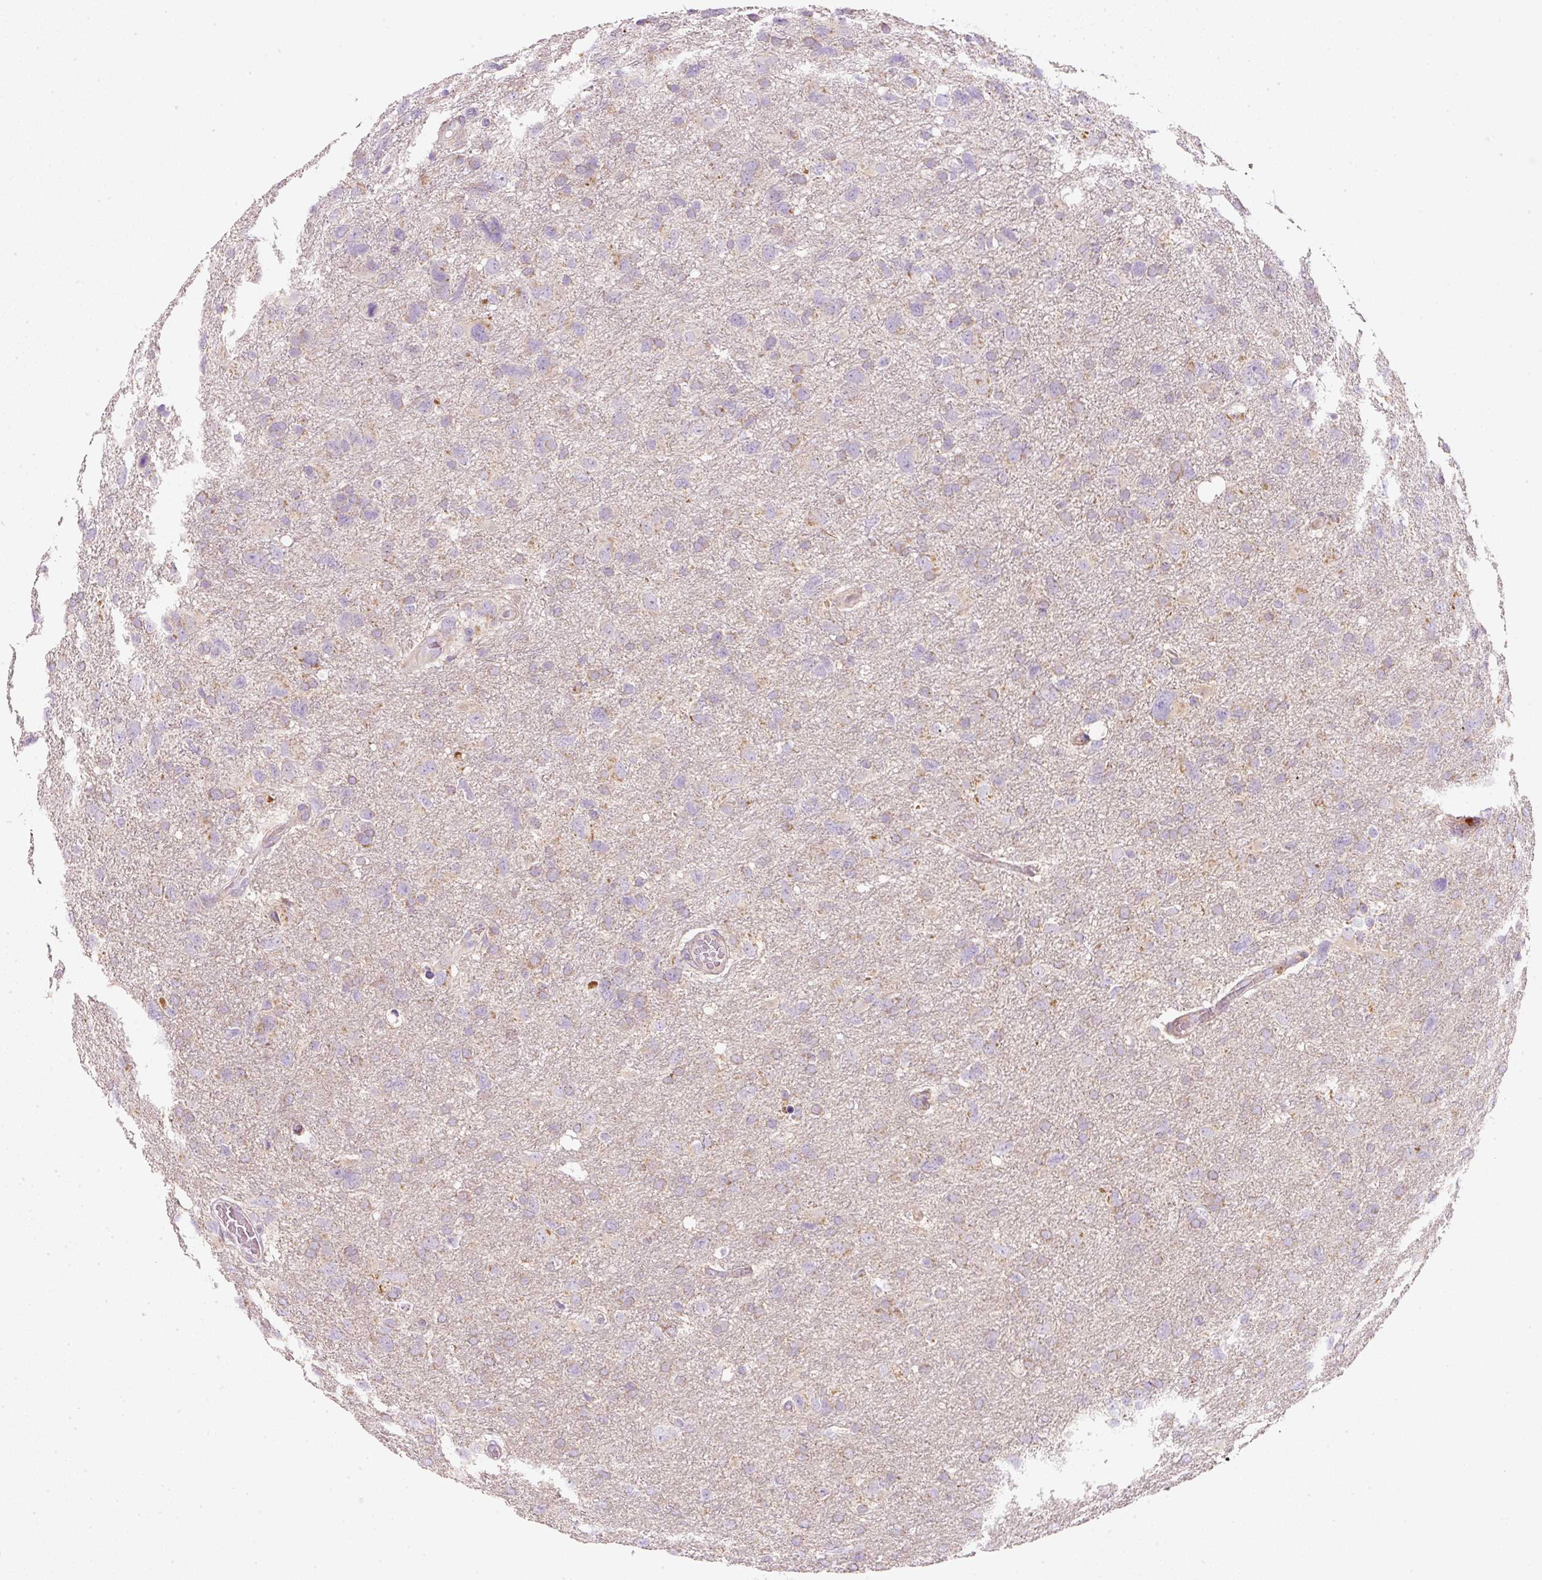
{"staining": {"intensity": "moderate", "quantity": "<25%", "location": "cytoplasmic/membranous"}, "tissue": "glioma", "cell_type": "Tumor cells", "image_type": "cancer", "snomed": [{"axis": "morphology", "description": "Glioma, malignant, High grade"}, {"axis": "topography", "description": "Brain"}], "caption": "Protein staining displays moderate cytoplasmic/membranous expression in about <25% of tumor cells in malignant high-grade glioma.", "gene": "NDUFA1", "patient": {"sex": "male", "age": 61}}